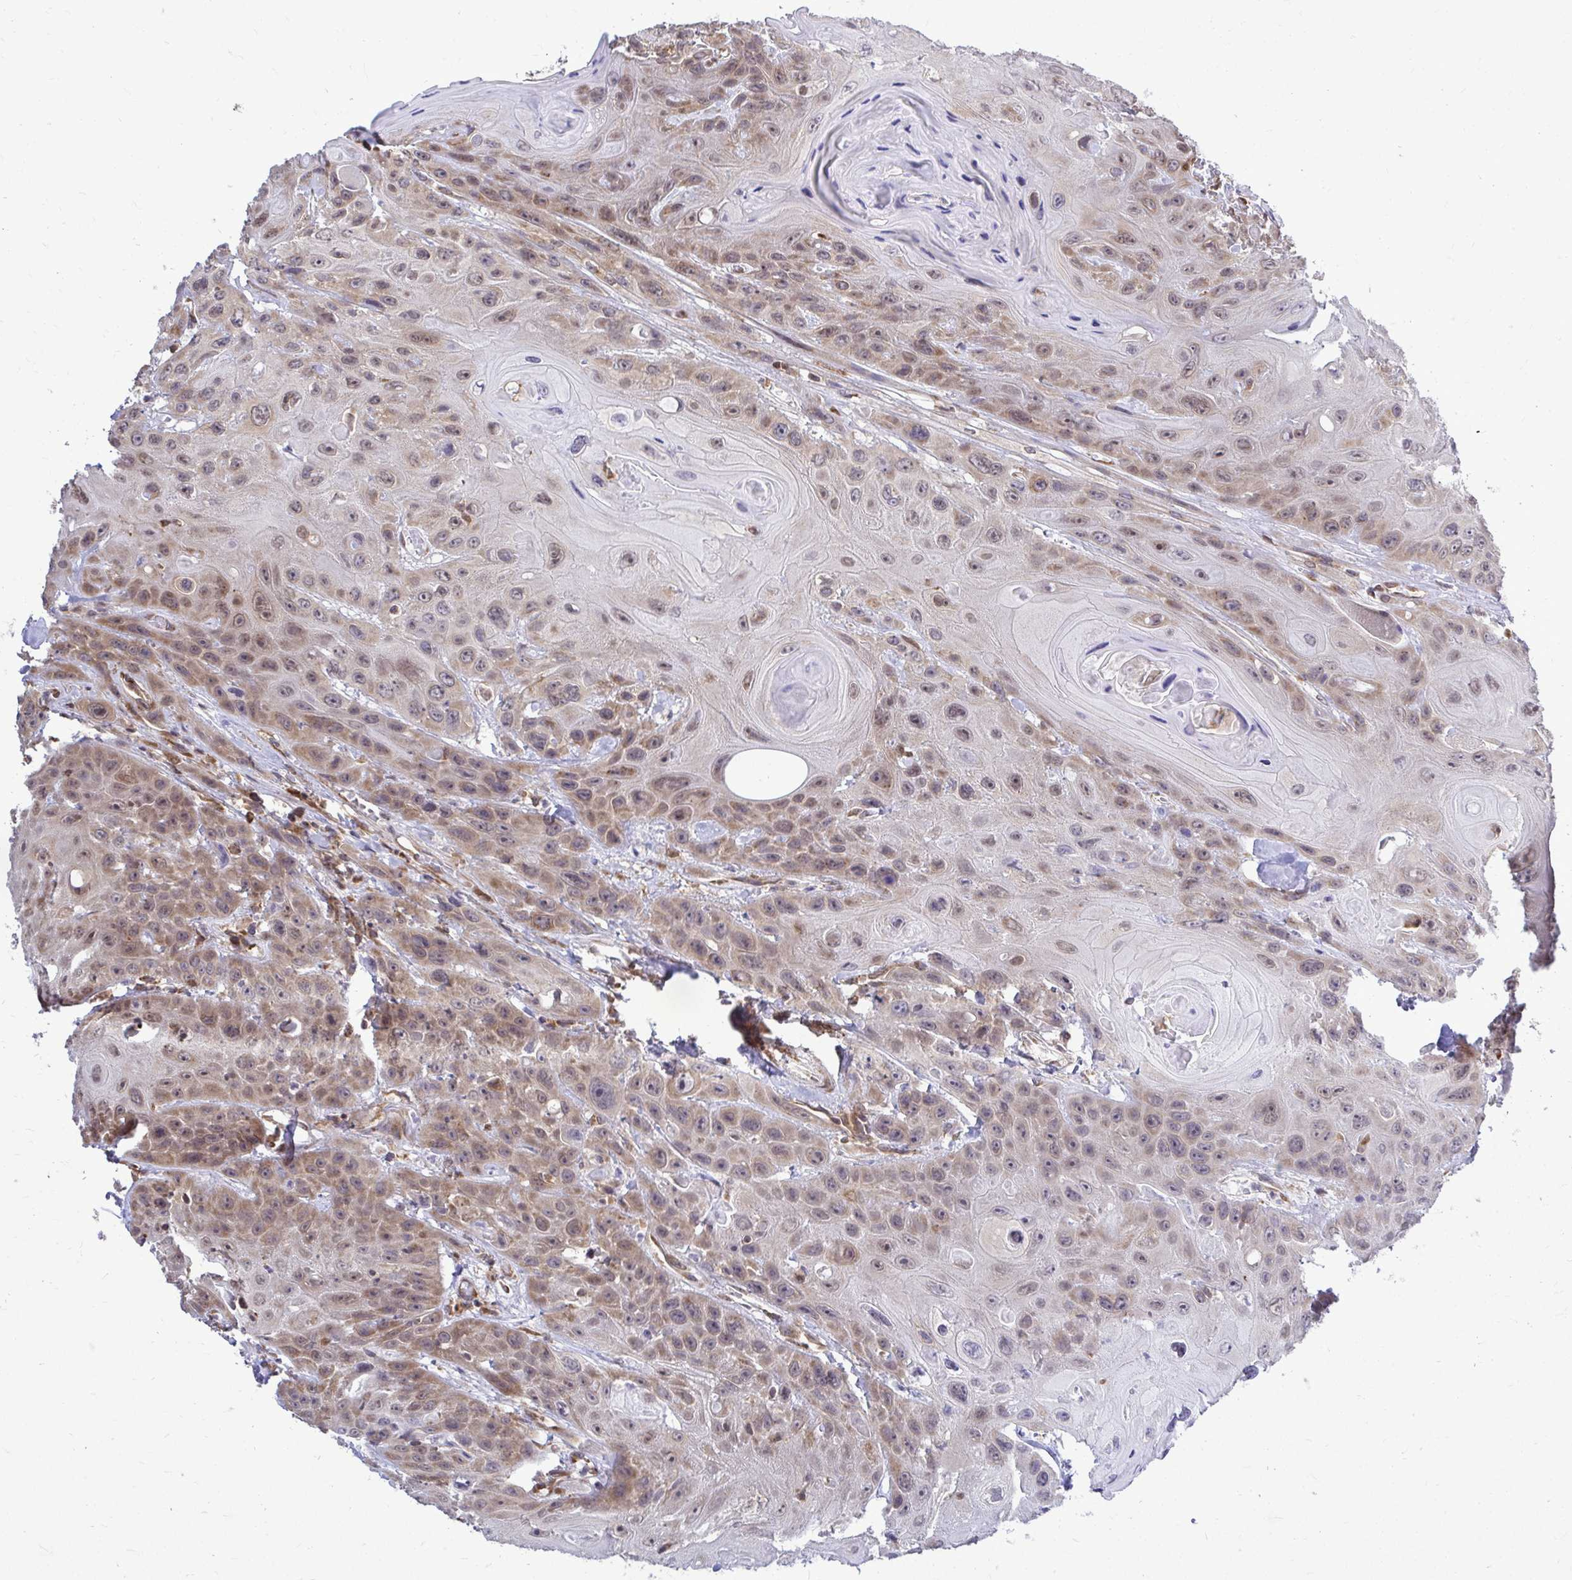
{"staining": {"intensity": "weak", "quantity": "25%-75%", "location": "cytoplasmic/membranous"}, "tissue": "head and neck cancer", "cell_type": "Tumor cells", "image_type": "cancer", "snomed": [{"axis": "morphology", "description": "Squamous cell carcinoma, NOS"}, {"axis": "topography", "description": "Head-Neck"}], "caption": "This image reveals immunohistochemistry (IHC) staining of human head and neck cancer, with low weak cytoplasmic/membranous positivity in approximately 25%-75% of tumor cells.", "gene": "FMR1", "patient": {"sex": "female", "age": 59}}